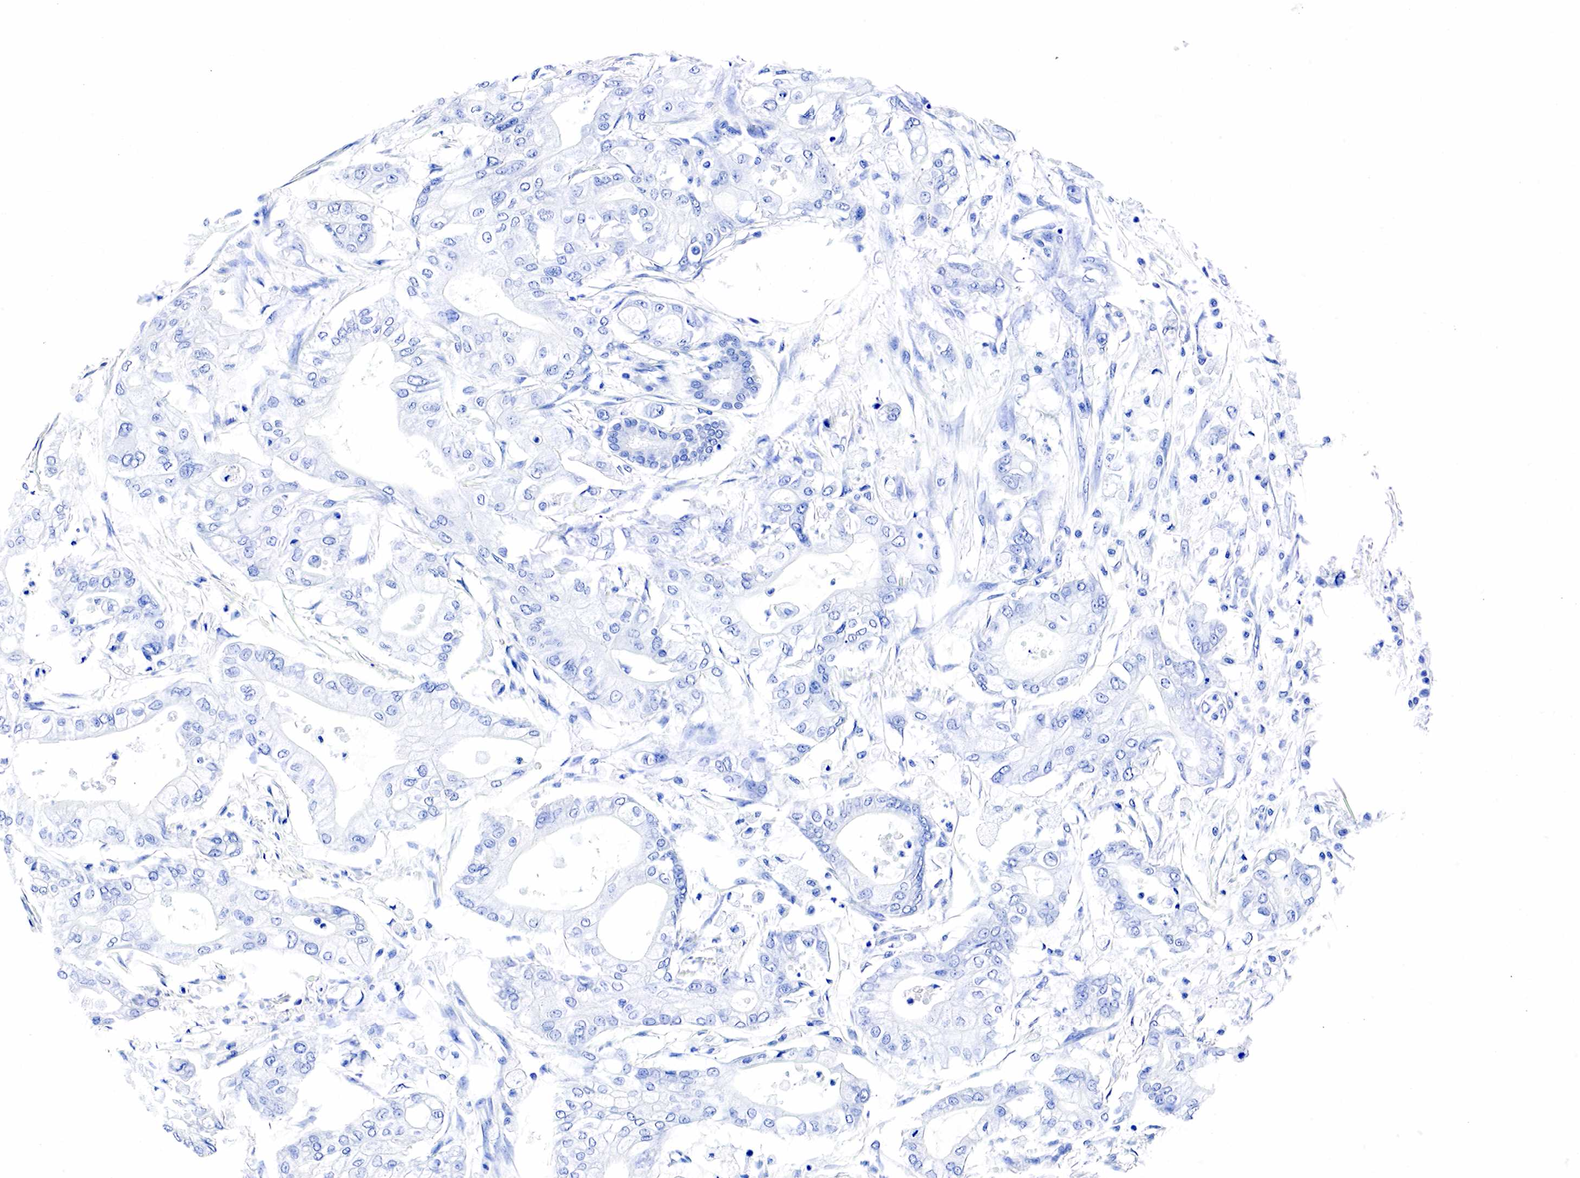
{"staining": {"intensity": "negative", "quantity": "none", "location": "none"}, "tissue": "pancreatic cancer", "cell_type": "Tumor cells", "image_type": "cancer", "snomed": [{"axis": "morphology", "description": "Adenocarcinoma, NOS"}, {"axis": "topography", "description": "Pancreas"}], "caption": "A micrograph of pancreatic cancer (adenocarcinoma) stained for a protein demonstrates no brown staining in tumor cells.", "gene": "ACP3", "patient": {"sex": "male", "age": 79}}